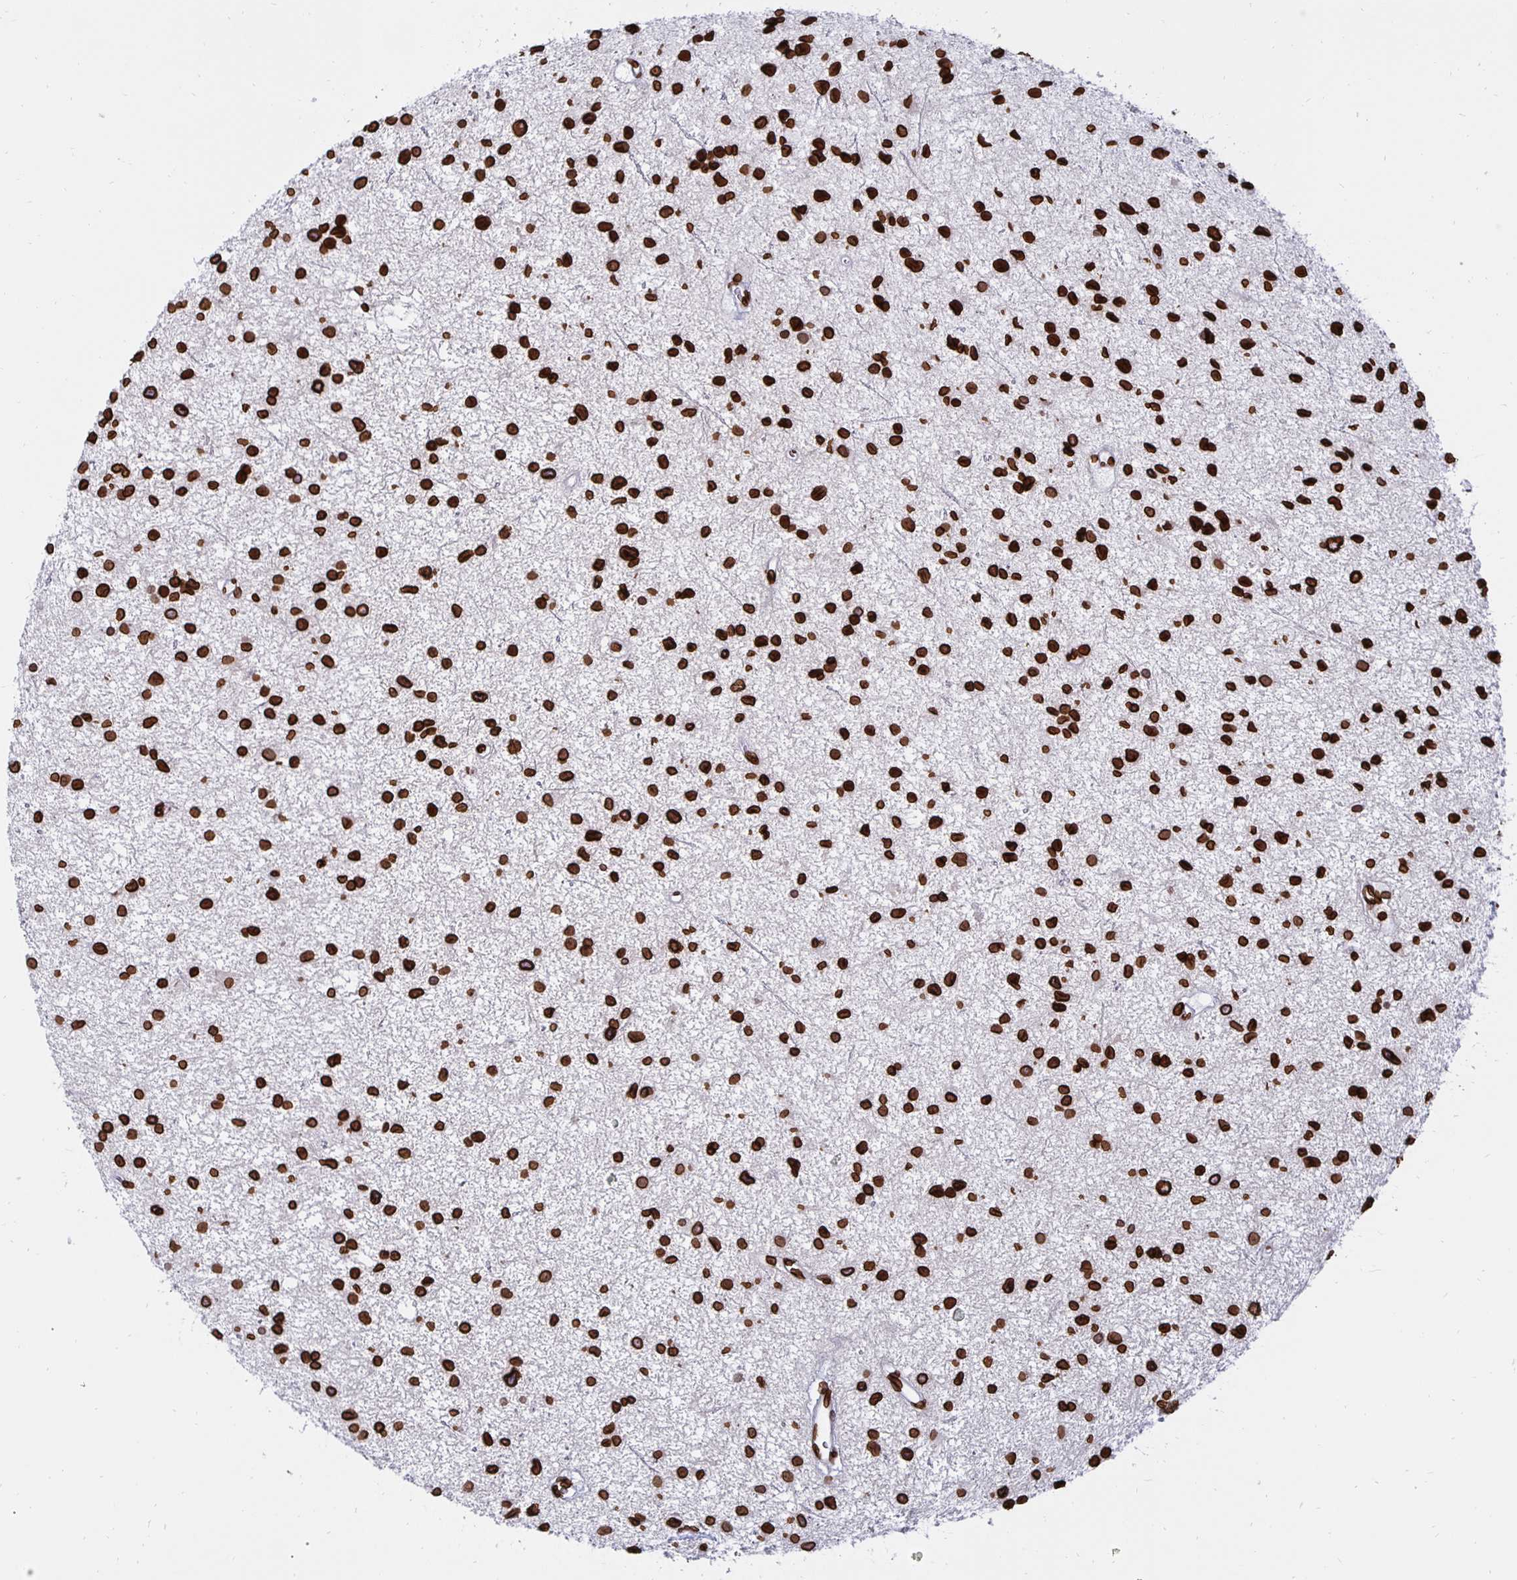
{"staining": {"intensity": "strong", "quantity": ">75%", "location": "cytoplasmic/membranous,nuclear"}, "tissue": "glioma", "cell_type": "Tumor cells", "image_type": "cancer", "snomed": [{"axis": "morphology", "description": "Glioma, malignant, Low grade"}, {"axis": "topography", "description": "Brain"}], "caption": "The histopathology image demonstrates immunohistochemical staining of malignant low-grade glioma. There is strong cytoplasmic/membranous and nuclear staining is seen in about >75% of tumor cells.", "gene": "LMNB1", "patient": {"sex": "male", "age": 43}}